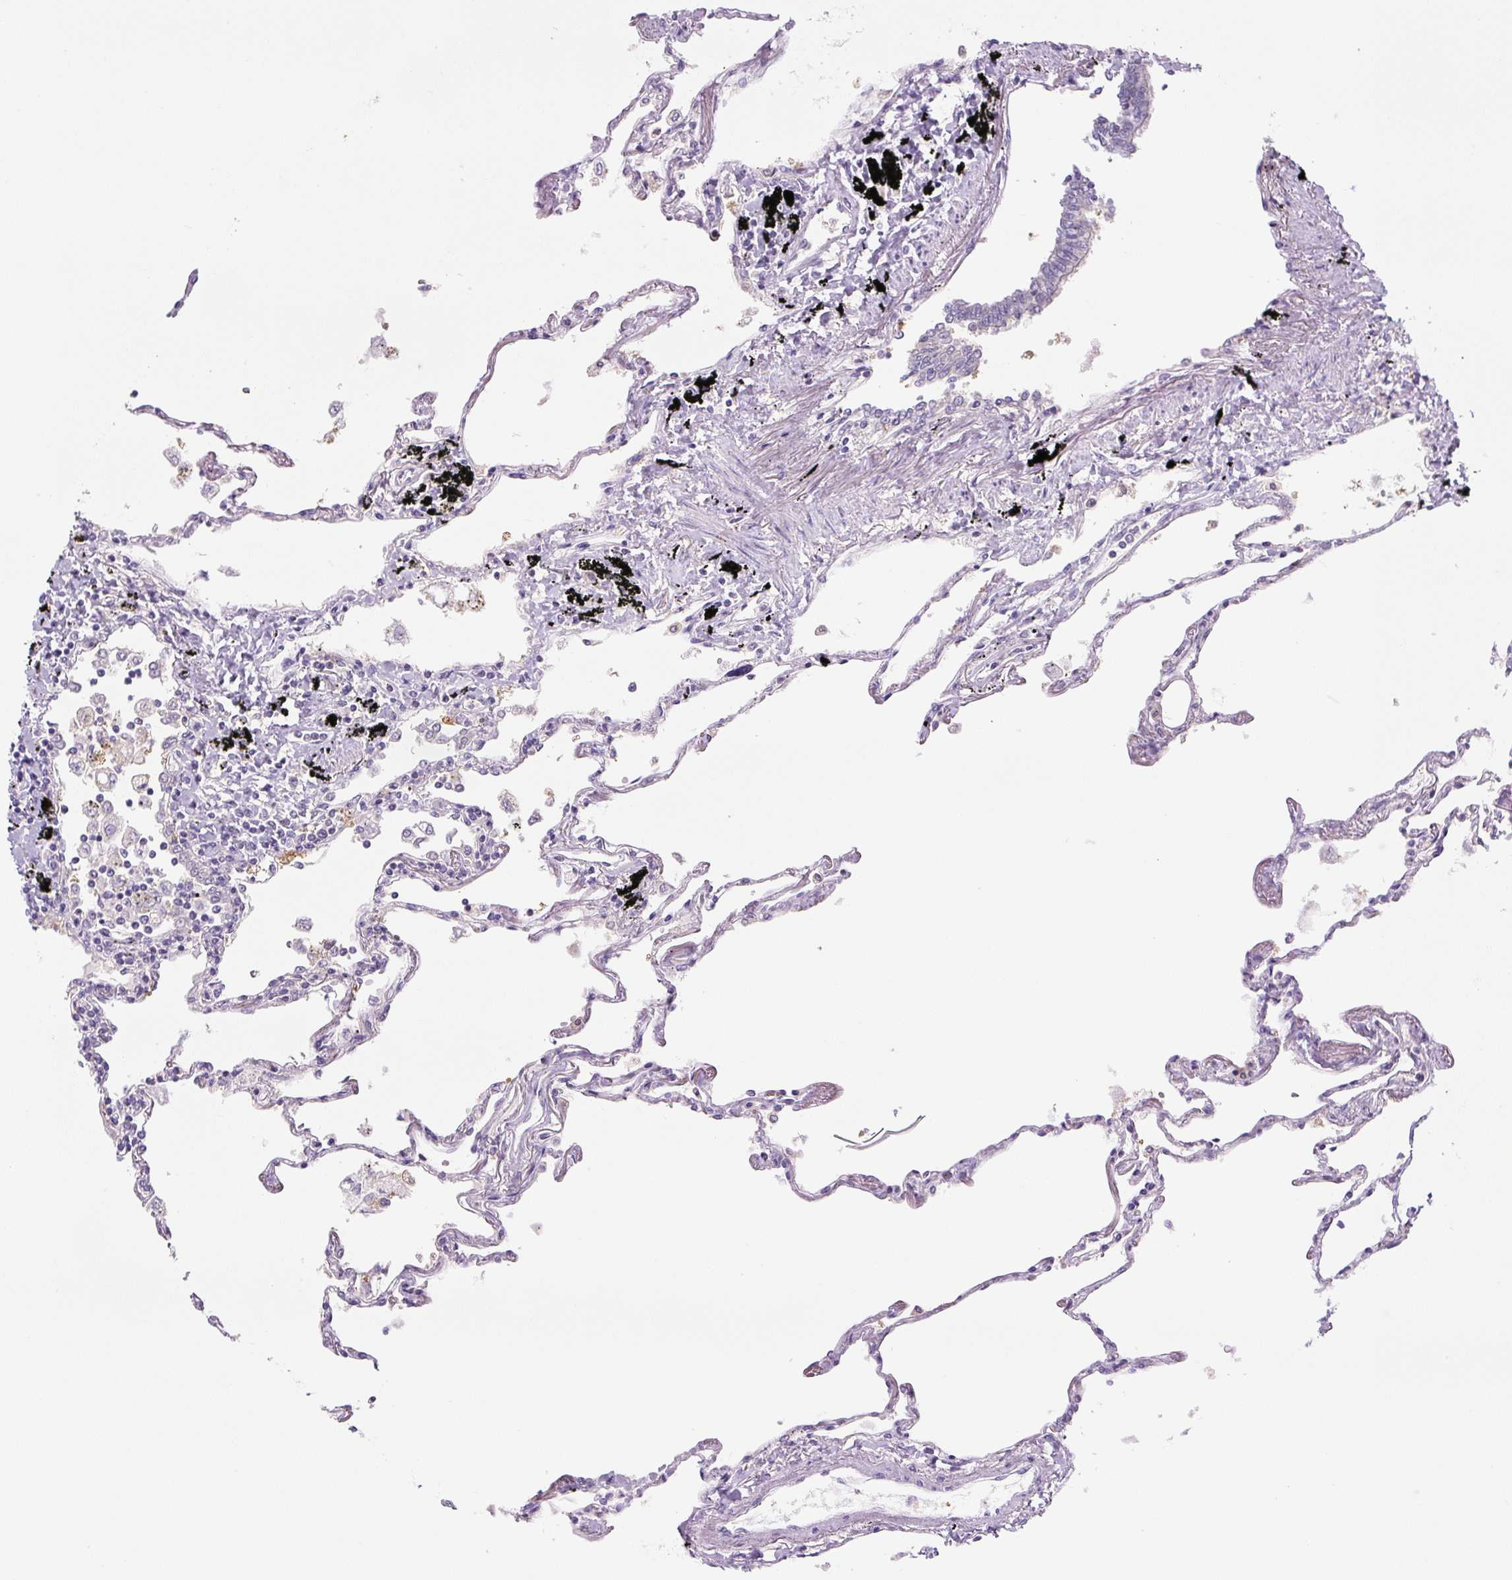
{"staining": {"intensity": "negative", "quantity": "none", "location": "none"}, "tissue": "lung", "cell_type": "Alveolar cells", "image_type": "normal", "snomed": [{"axis": "morphology", "description": "Normal tissue, NOS"}, {"axis": "topography", "description": "Lung"}], "caption": "Alveolar cells show no significant protein expression in normal lung.", "gene": "SPSB2", "patient": {"sex": "female", "age": 67}}